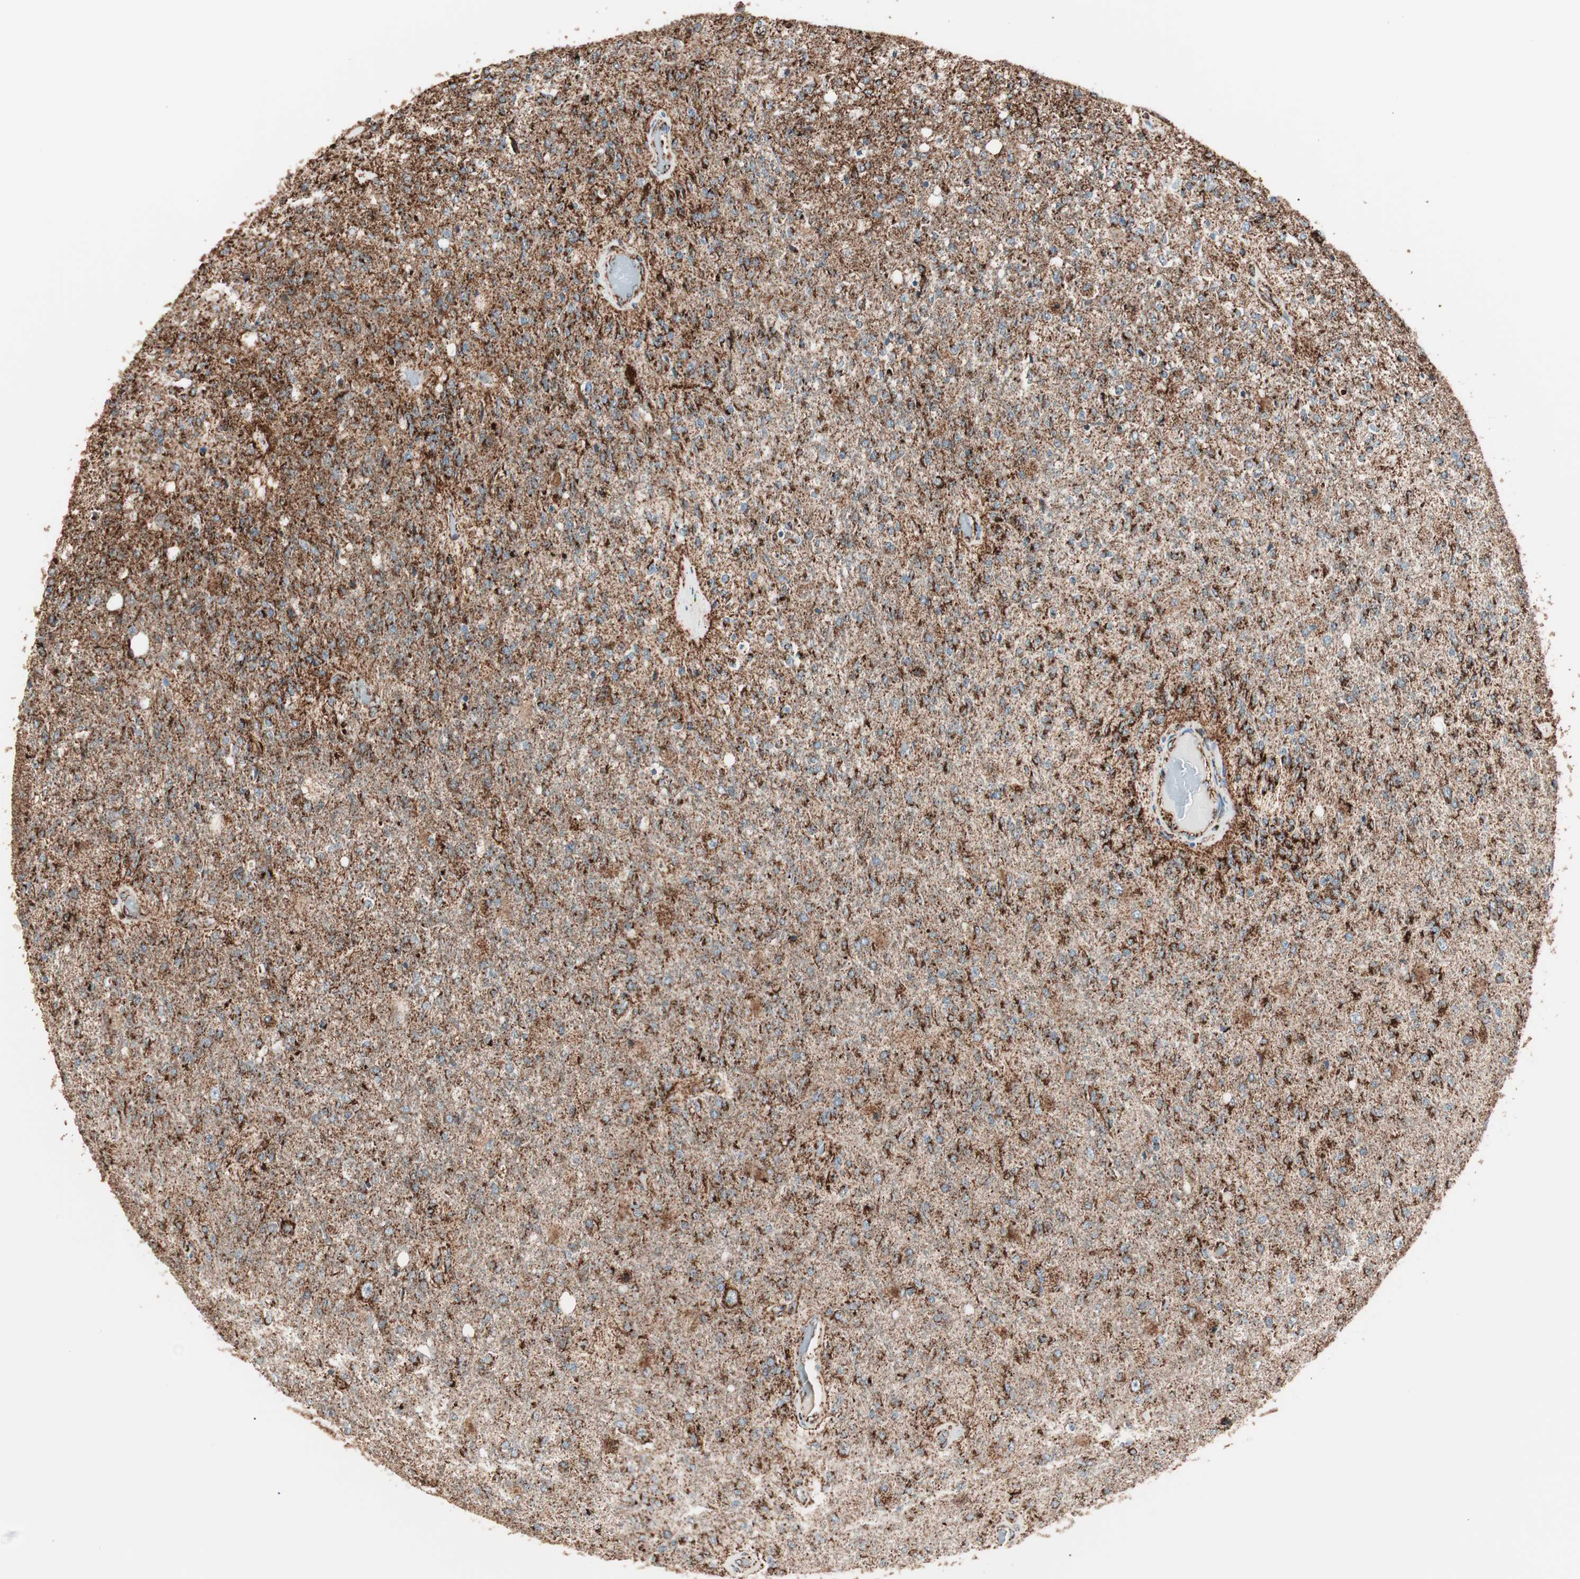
{"staining": {"intensity": "strong", "quantity": ">75%", "location": "cytoplasmic/membranous"}, "tissue": "glioma", "cell_type": "Tumor cells", "image_type": "cancer", "snomed": [{"axis": "morphology", "description": "Normal tissue, NOS"}, {"axis": "morphology", "description": "Glioma, malignant, High grade"}, {"axis": "topography", "description": "Cerebral cortex"}], "caption": "Immunohistochemical staining of human malignant glioma (high-grade) shows high levels of strong cytoplasmic/membranous expression in approximately >75% of tumor cells.", "gene": "TOMM22", "patient": {"sex": "male", "age": 77}}